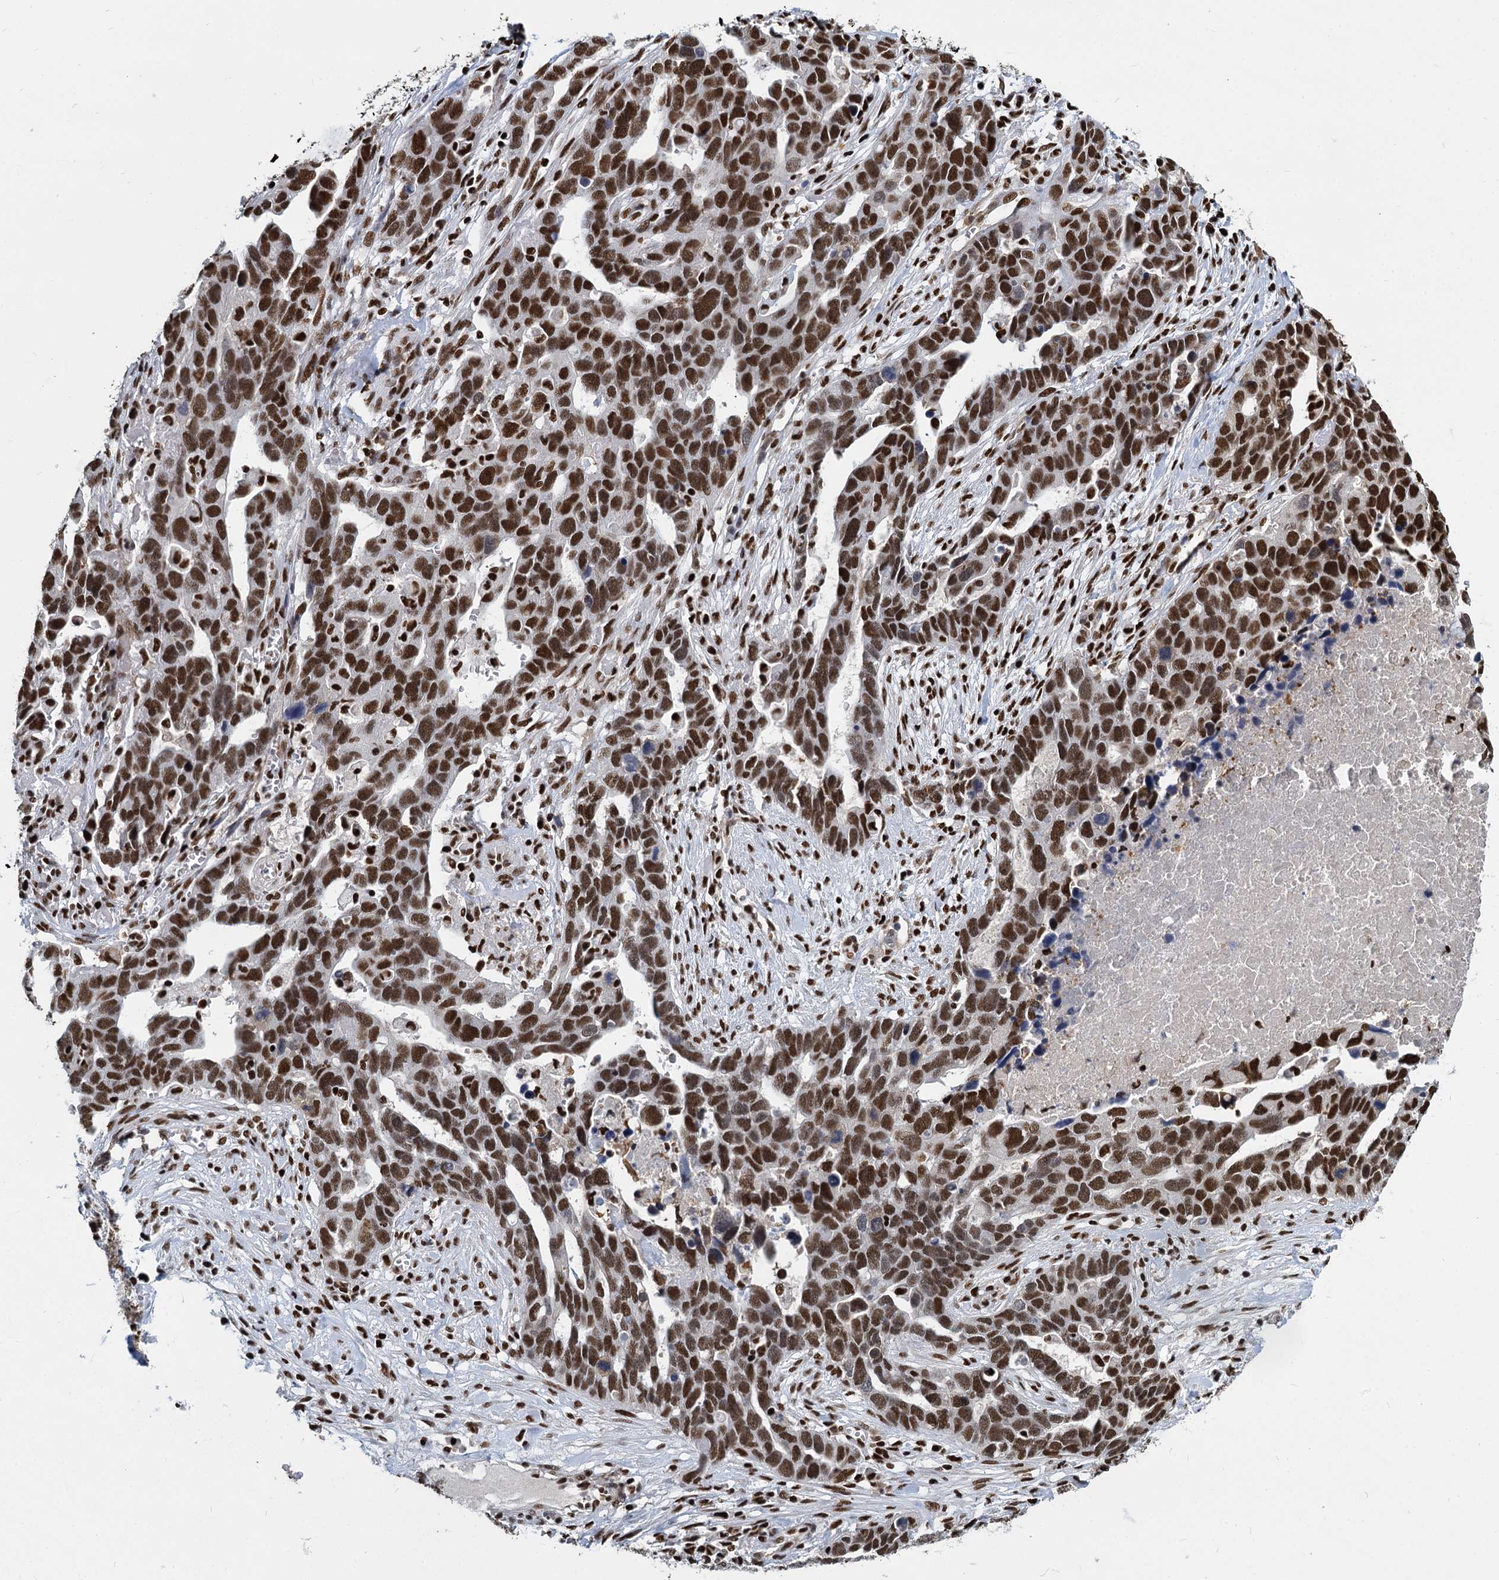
{"staining": {"intensity": "strong", "quantity": ">75%", "location": "nuclear"}, "tissue": "ovarian cancer", "cell_type": "Tumor cells", "image_type": "cancer", "snomed": [{"axis": "morphology", "description": "Cystadenocarcinoma, serous, NOS"}, {"axis": "topography", "description": "Ovary"}], "caption": "An IHC photomicrograph of neoplastic tissue is shown. Protein staining in brown highlights strong nuclear positivity in ovarian cancer (serous cystadenocarcinoma) within tumor cells.", "gene": "DCPS", "patient": {"sex": "female", "age": 54}}